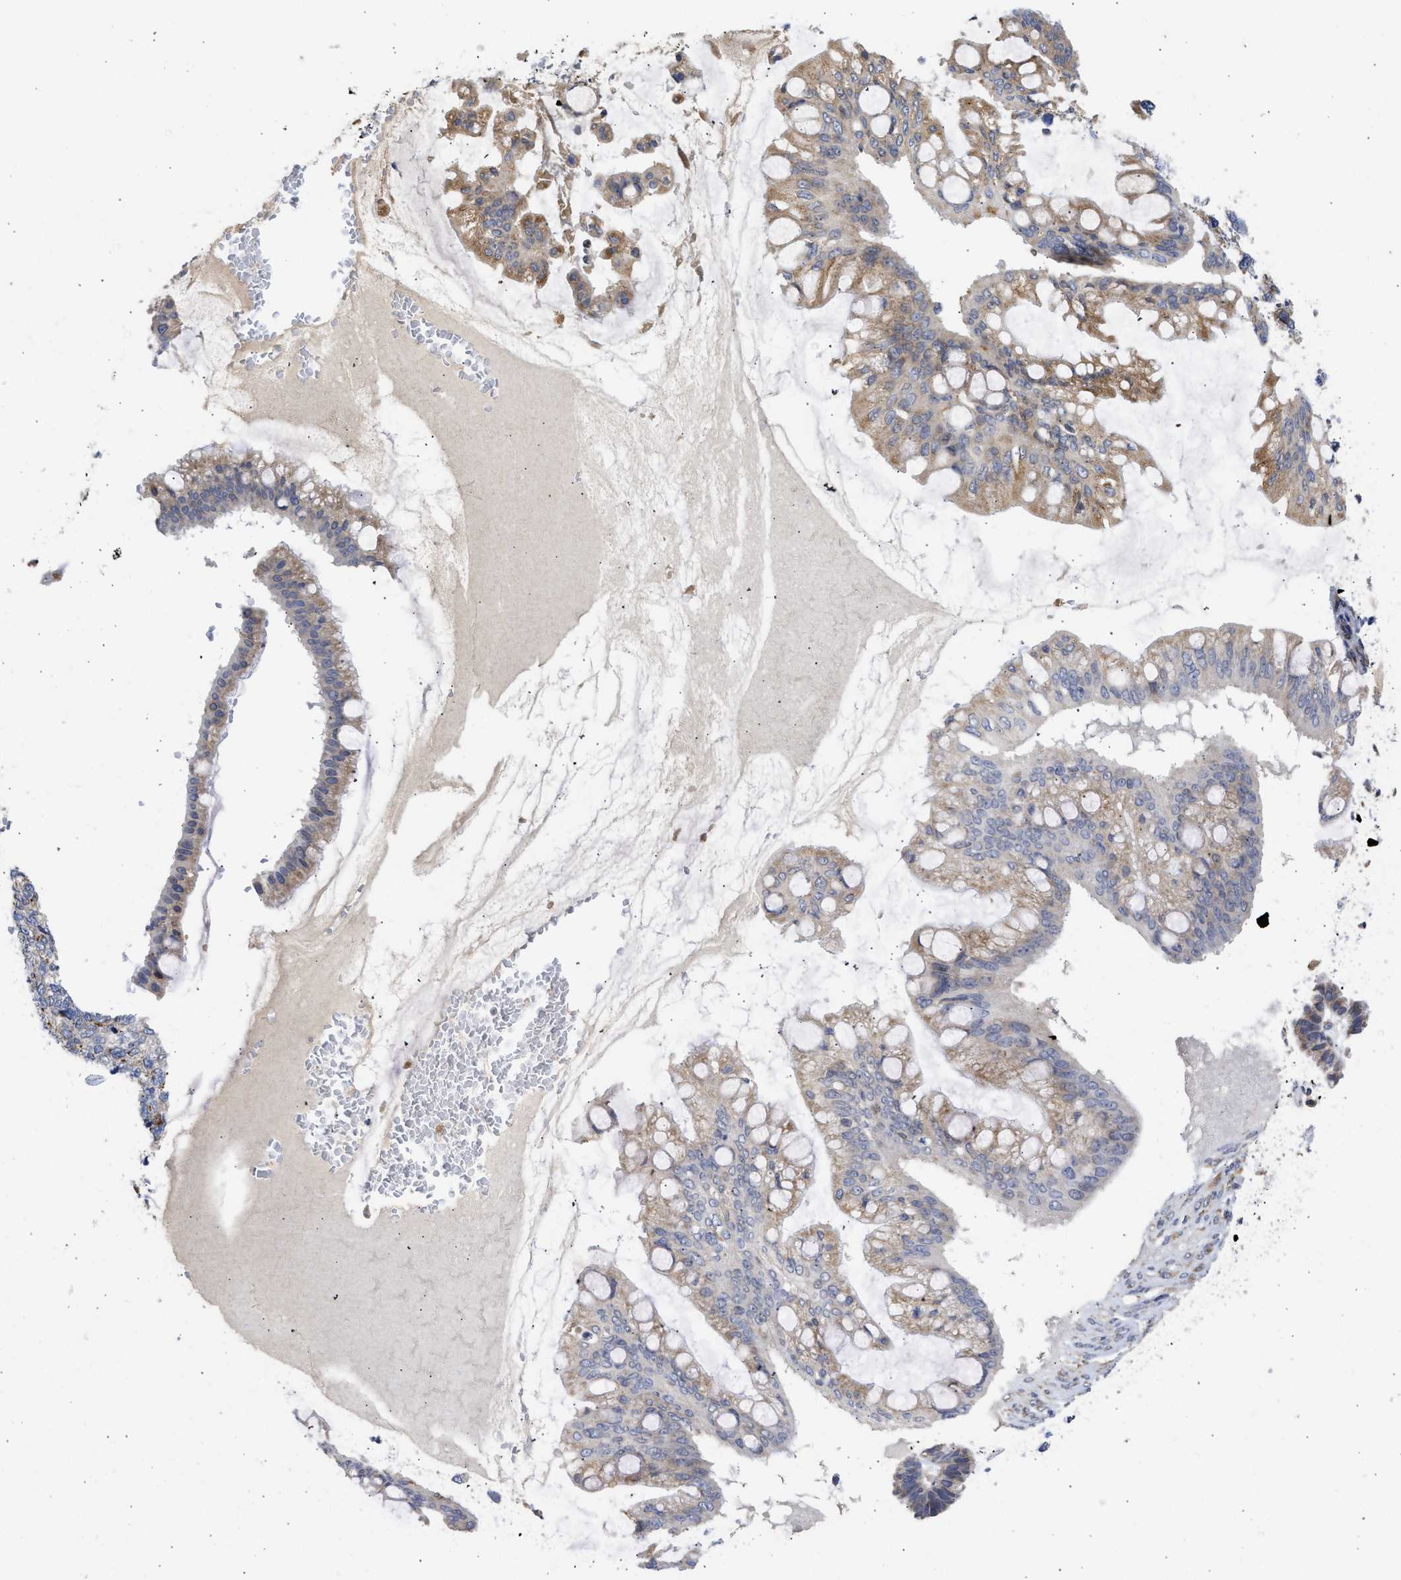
{"staining": {"intensity": "weak", "quantity": ">75%", "location": "cytoplasmic/membranous"}, "tissue": "ovarian cancer", "cell_type": "Tumor cells", "image_type": "cancer", "snomed": [{"axis": "morphology", "description": "Cystadenocarcinoma, mucinous, NOS"}, {"axis": "topography", "description": "Ovary"}], "caption": "Mucinous cystadenocarcinoma (ovarian) was stained to show a protein in brown. There is low levels of weak cytoplasmic/membranous expression in approximately >75% of tumor cells.", "gene": "TMED1", "patient": {"sex": "female", "age": 73}}